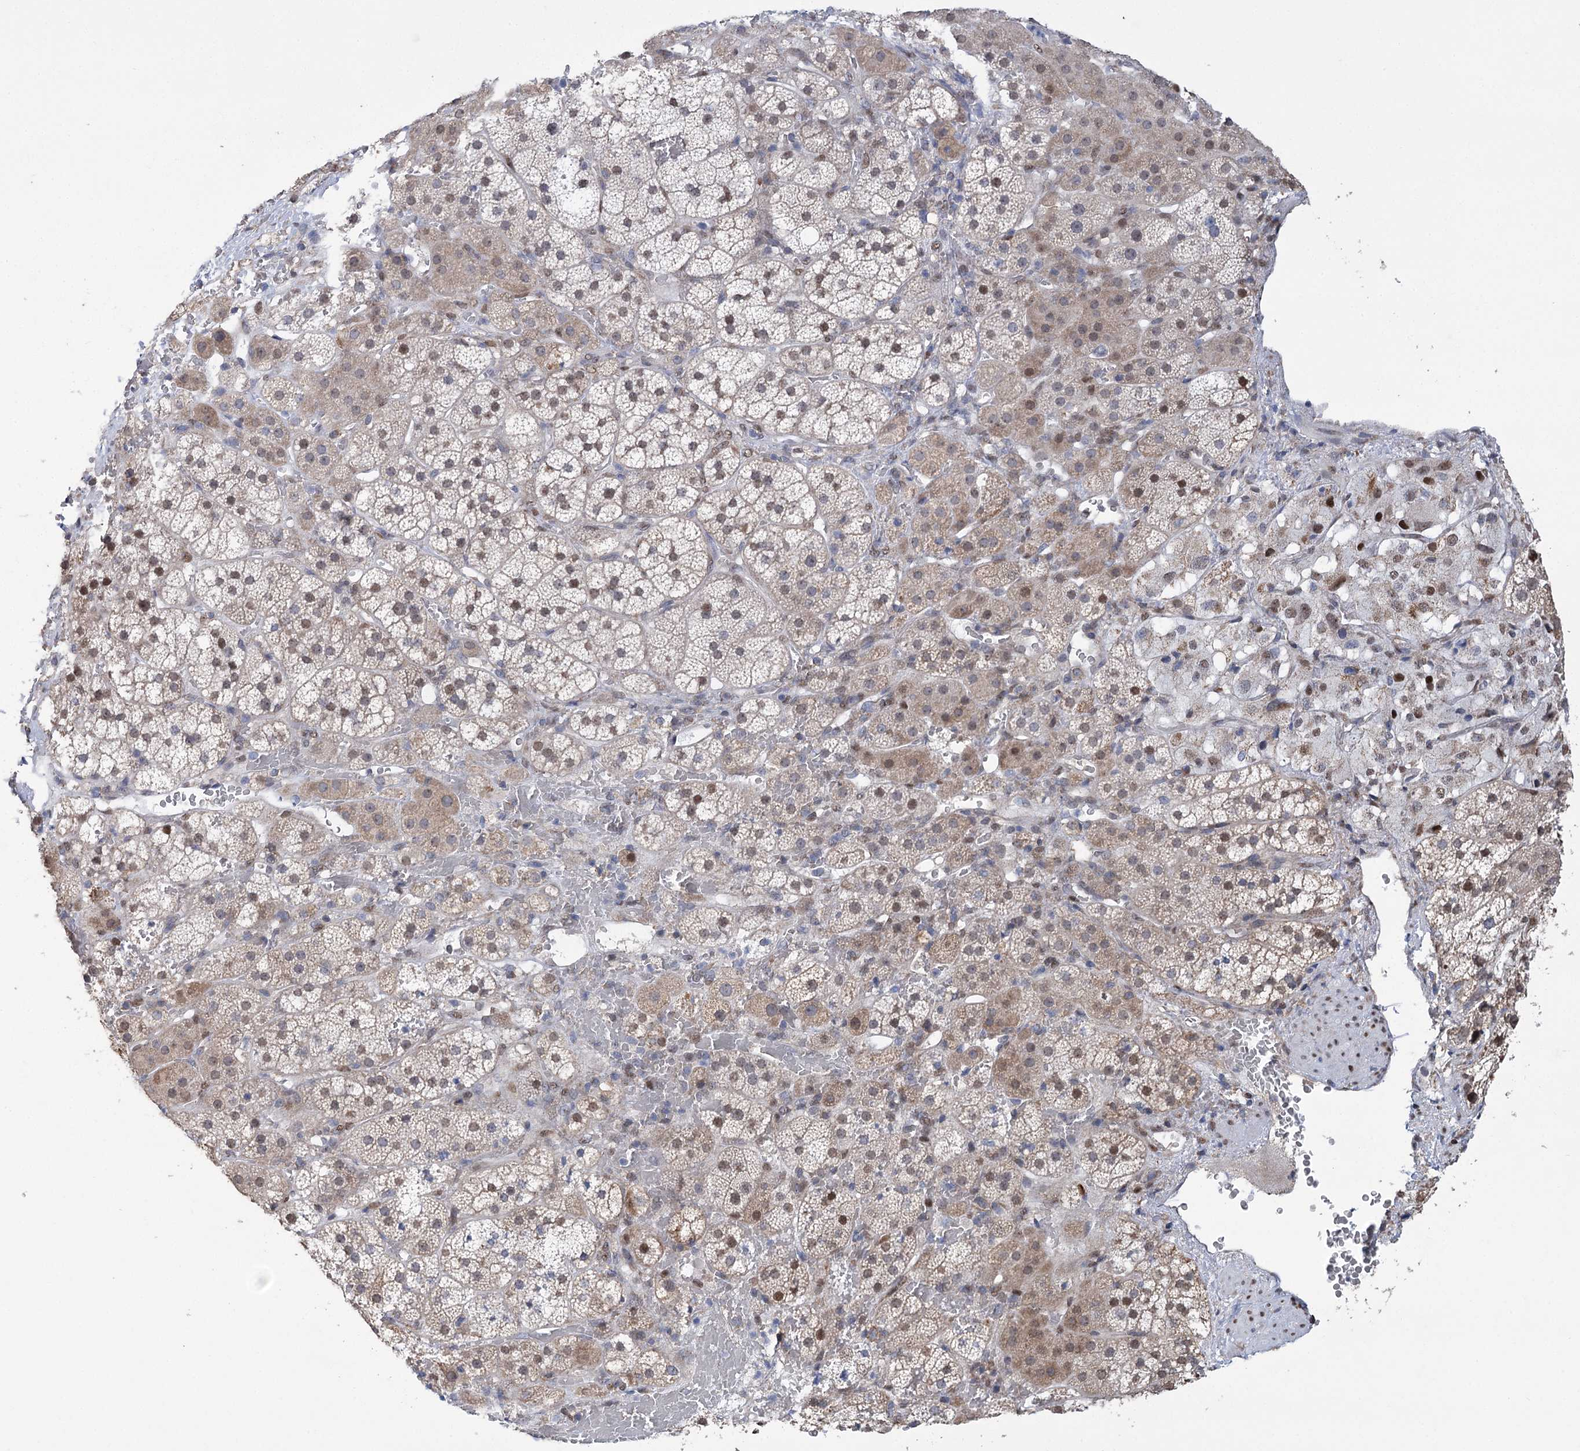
{"staining": {"intensity": "strong", "quantity": "25%-75%", "location": "cytoplasmic/membranous,nuclear"}, "tissue": "adrenal gland", "cell_type": "Glandular cells", "image_type": "normal", "snomed": [{"axis": "morphology", "description": "Normal tissue, NOS"}, {"axis": "topography", "description": "Adrenal gland"}], "caption": "The histopathology image reveals immunohistochemical staining of benign adrenal gland. There is strong cytoplasmic/membranous,nuclear positivity is present in approximately 25%-75% of glandular cells.", "gene": "NFU1", "patient": {"sex": "female", "age": 44}}